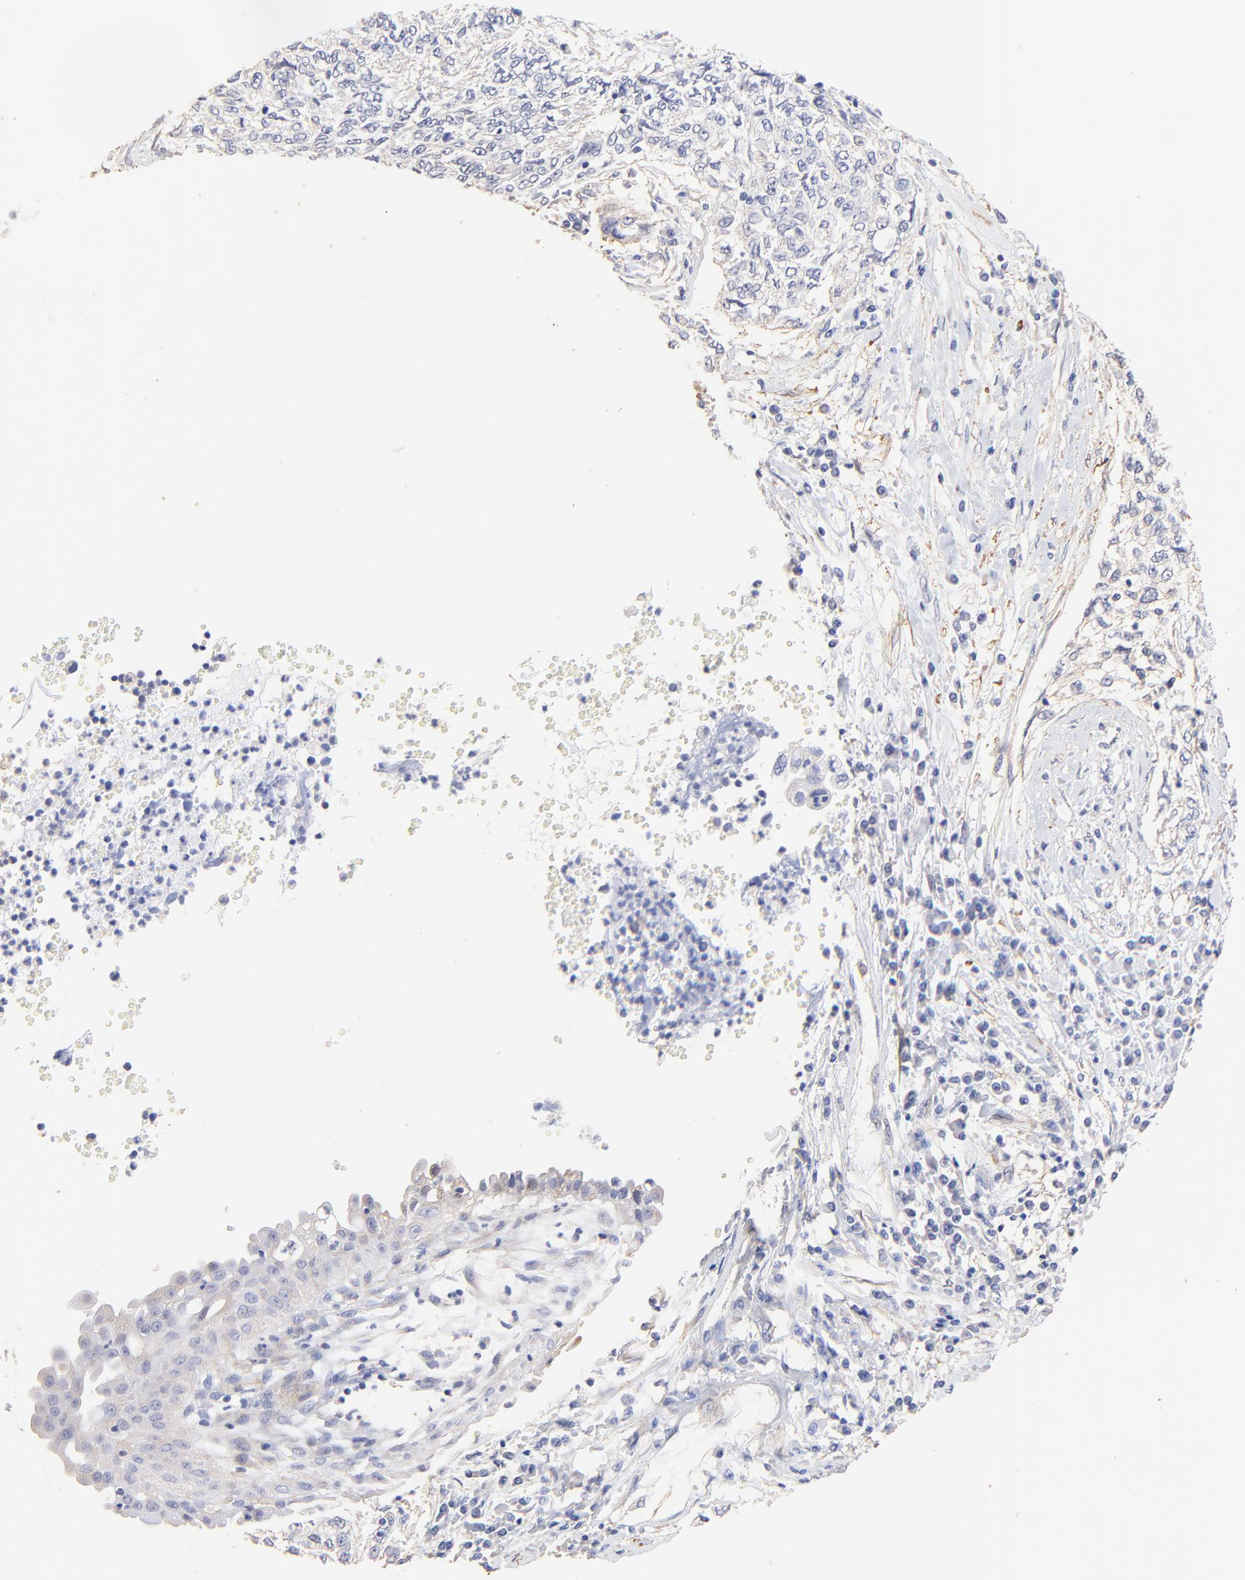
{"staining": {"intensity": "weak", "quantity": "<25%", "location": "cytoplasmic/membranous"}, "tissue": "cervical cancer", "cell_type": "Tumor cells", "image_type": "cancer", "snomed": [{"axis": "morphology", "description": "Normal tissue, NOS"}, {"axis": "morphology", "description": "Squamous cell carcinoma, NOS"}, {"axis": "topography", "description": "Cervix"}], "caption": "An immunohistochemistry (IHC) image of cervical cancer (squamous cell carcinoma) is shown. There is no staining in tumor cells of cervical cancer (squamous cell carcinoma).", "gene": "ACTRT1", "patient": {"sex": "female", "age": 45}}